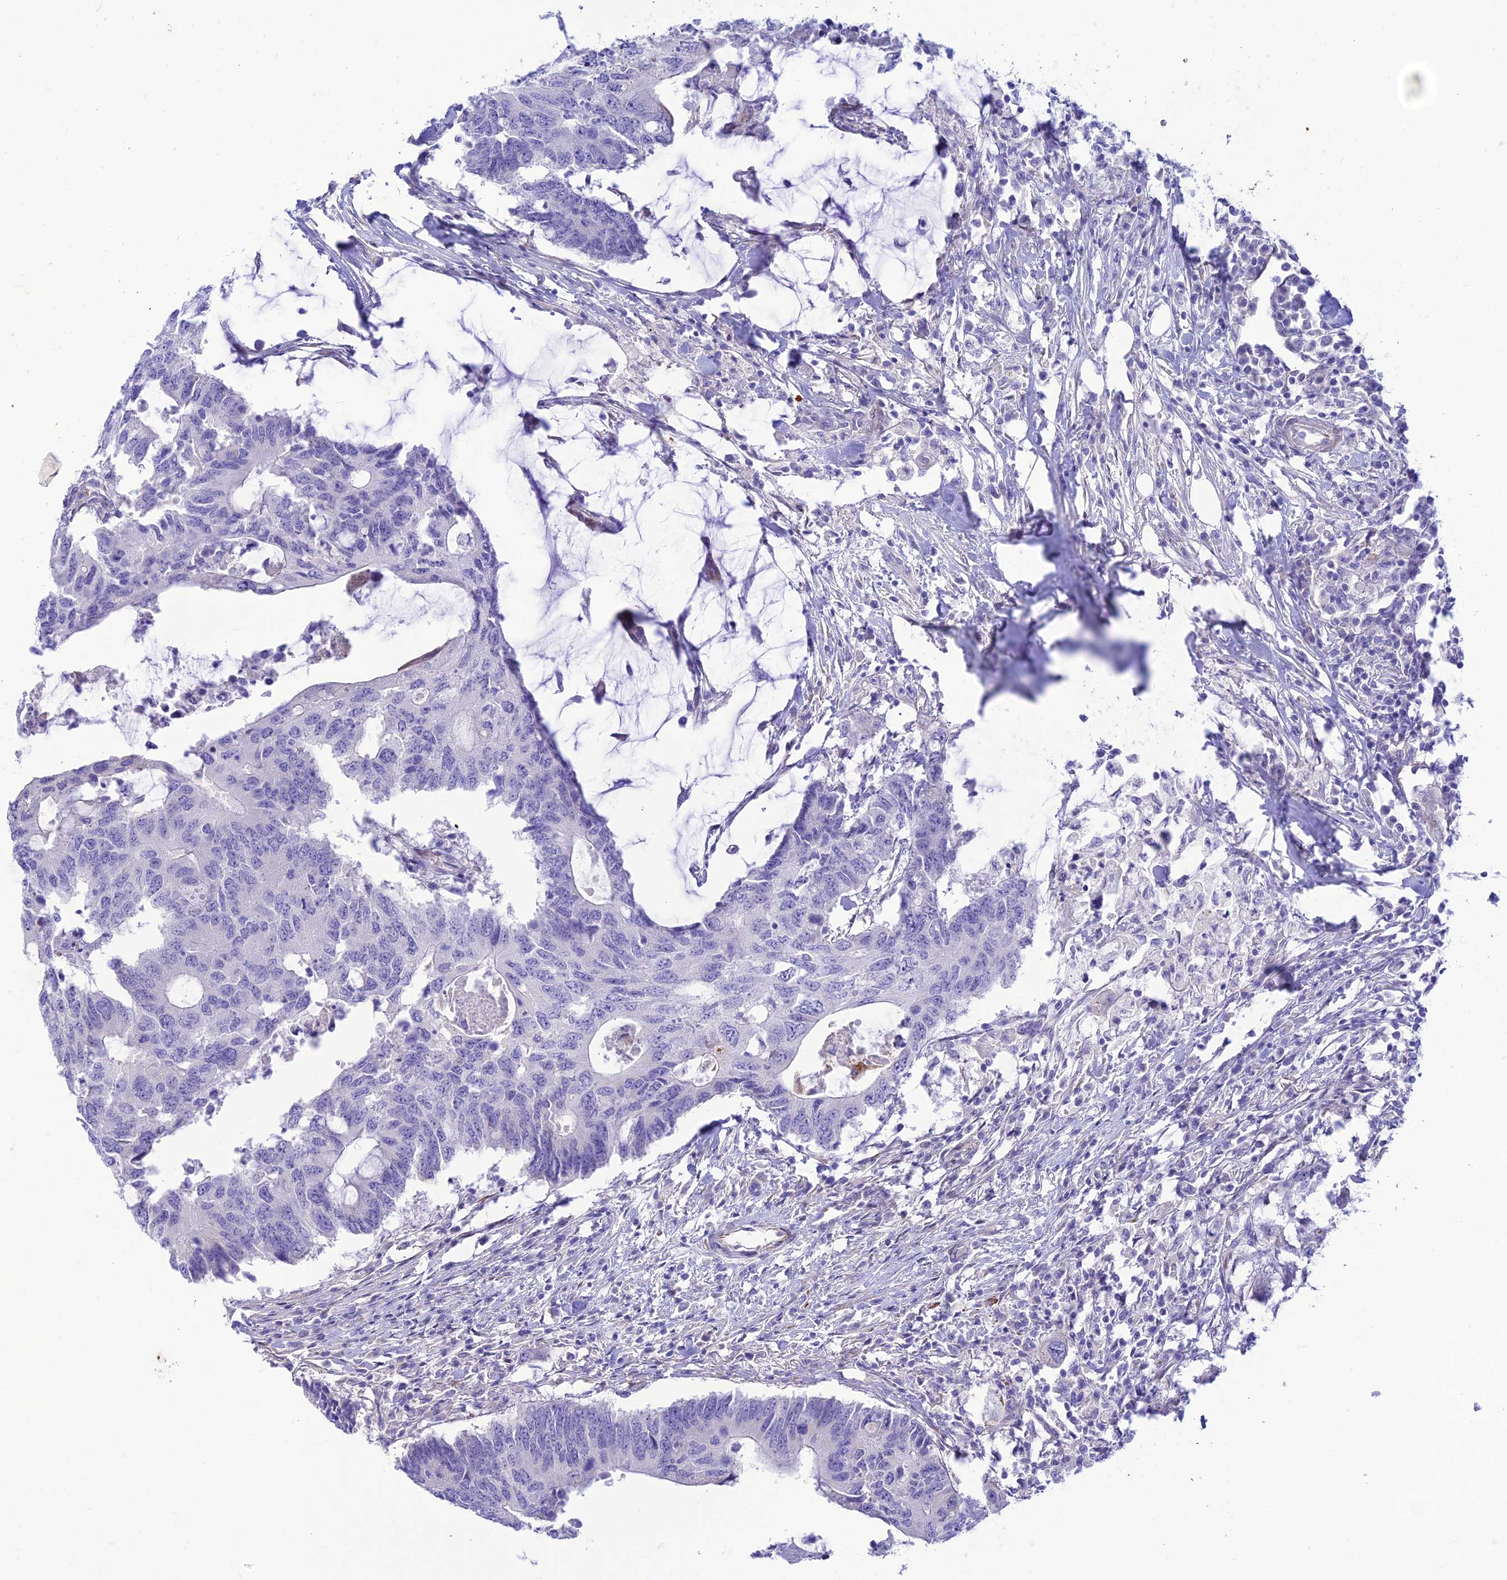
{"staining": {"intensity": "negative", "quantity": "none", "location": "none"}, "tissue": "colorectal cancer", "cell_type": "Tumor cells", "image_type": "cancer", "snomed": [{"axis": "morphology", "description": "Adenocarcinoma, NOS"}, {"axis": "topography", "description": "Colon"}], "caption": "High magnification brightfield microscopy of colorectal cancer stained with DAB (3,3'-diaminobenzidine) (brown) and counterstained with hematoxylin (blue): tumor cells show no significant positivity. (Immunohistochemistry (ihc), brightfield microscopy, high magnification).", "gene": "FAM186B", "patient": {"sex": "male", "age": 71}}